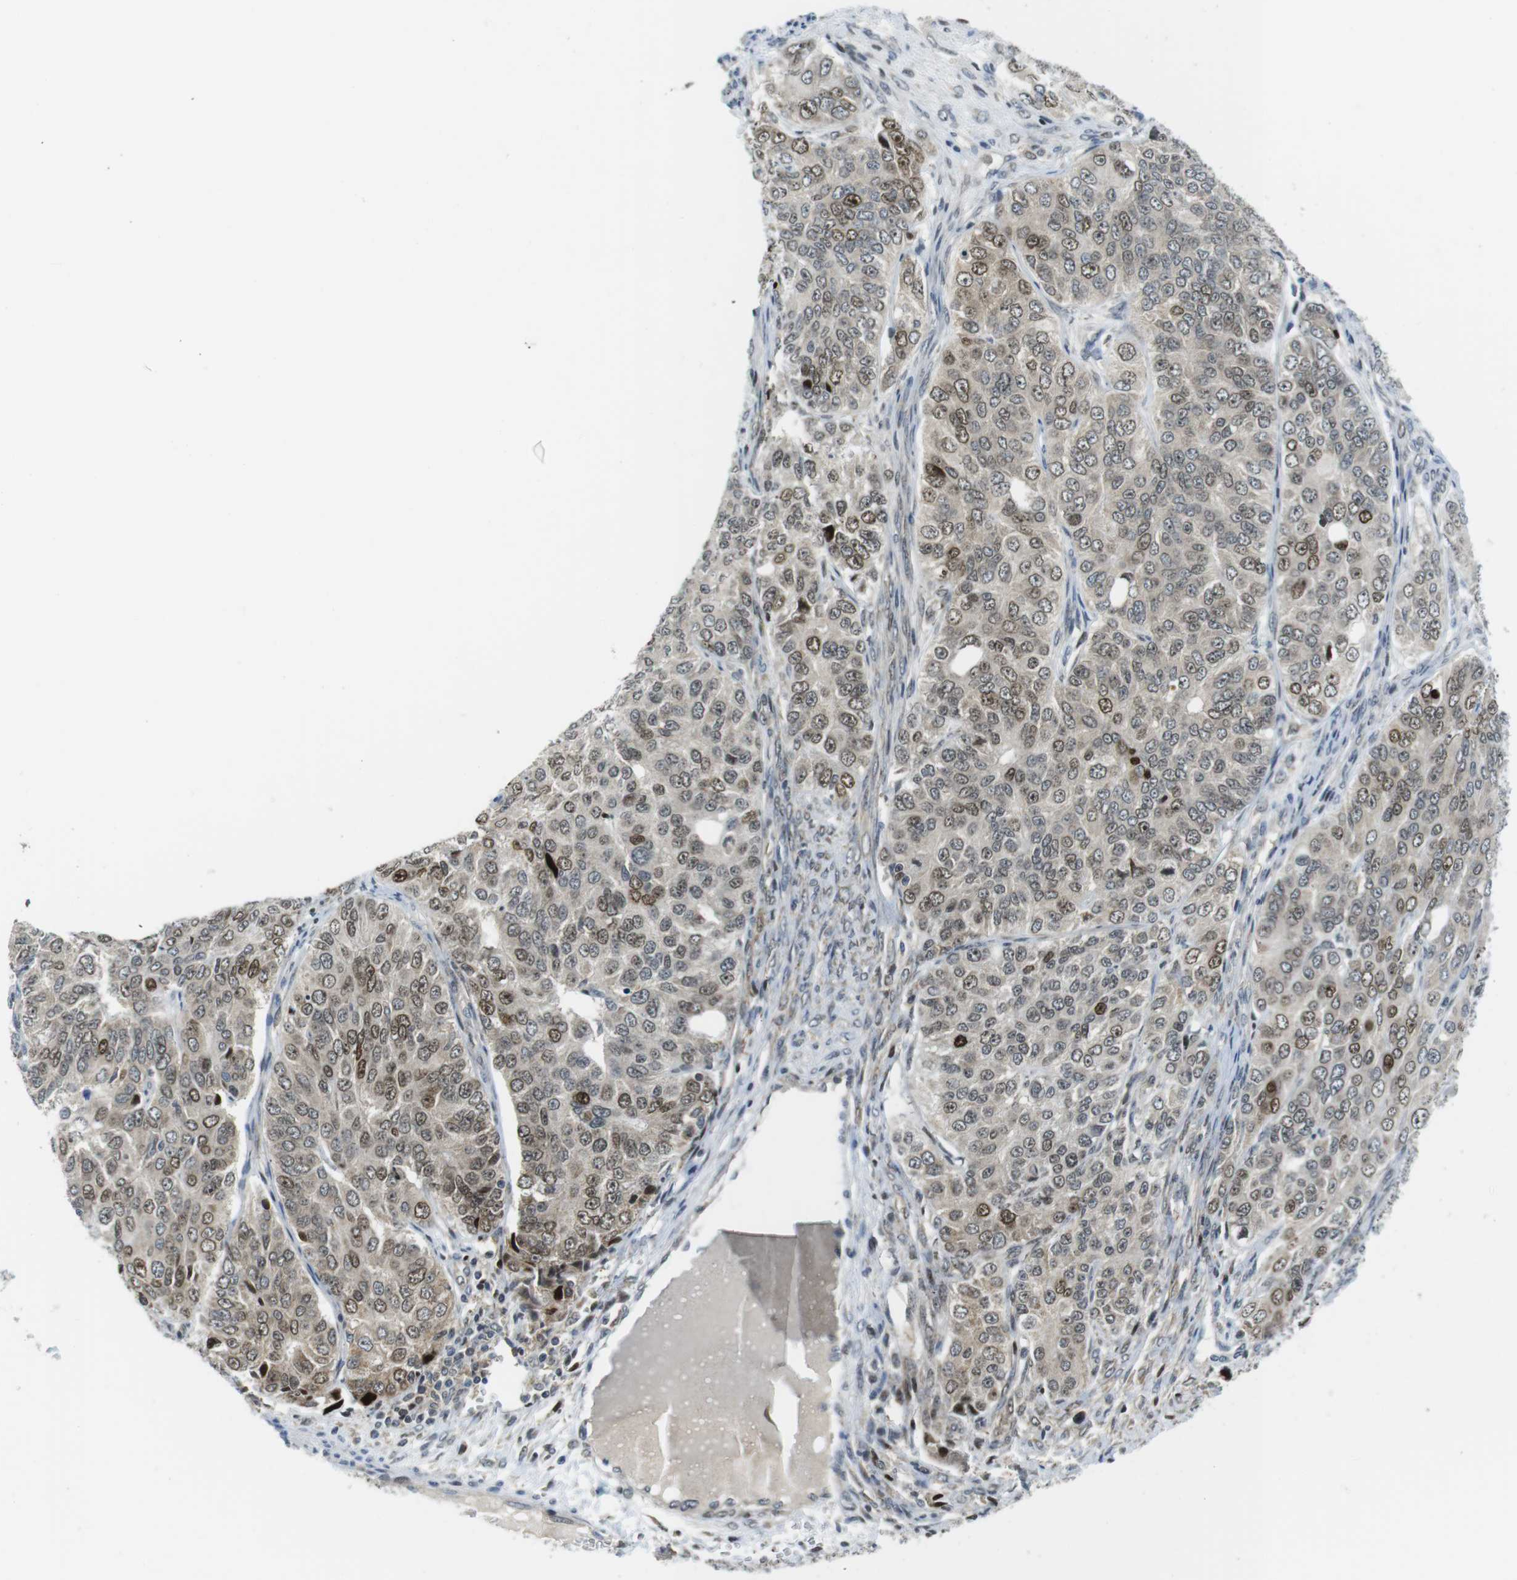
{"staining": {"intensity": "moderate", "quantity": "25%-75%", "location": "cytoplasmic/membranous,nuclear"}, "tissue": "ovarian cancer", "cell_type": "Tumor cells", "image_type": "cancer", "snomed": [{"axis": "morphology", "description": "Carcinoma, endometroid"}, {"axis": "topography", "description": "Ovary"}], "caption": "Moderate cytoplasmic/membranous and nuclear positivity is present in about 25%-75% of tumor cells in ovarian cancer (endometroid carcinoma).", "gene": "RCC1", "patient": {"sex": "female", "age": 51}}